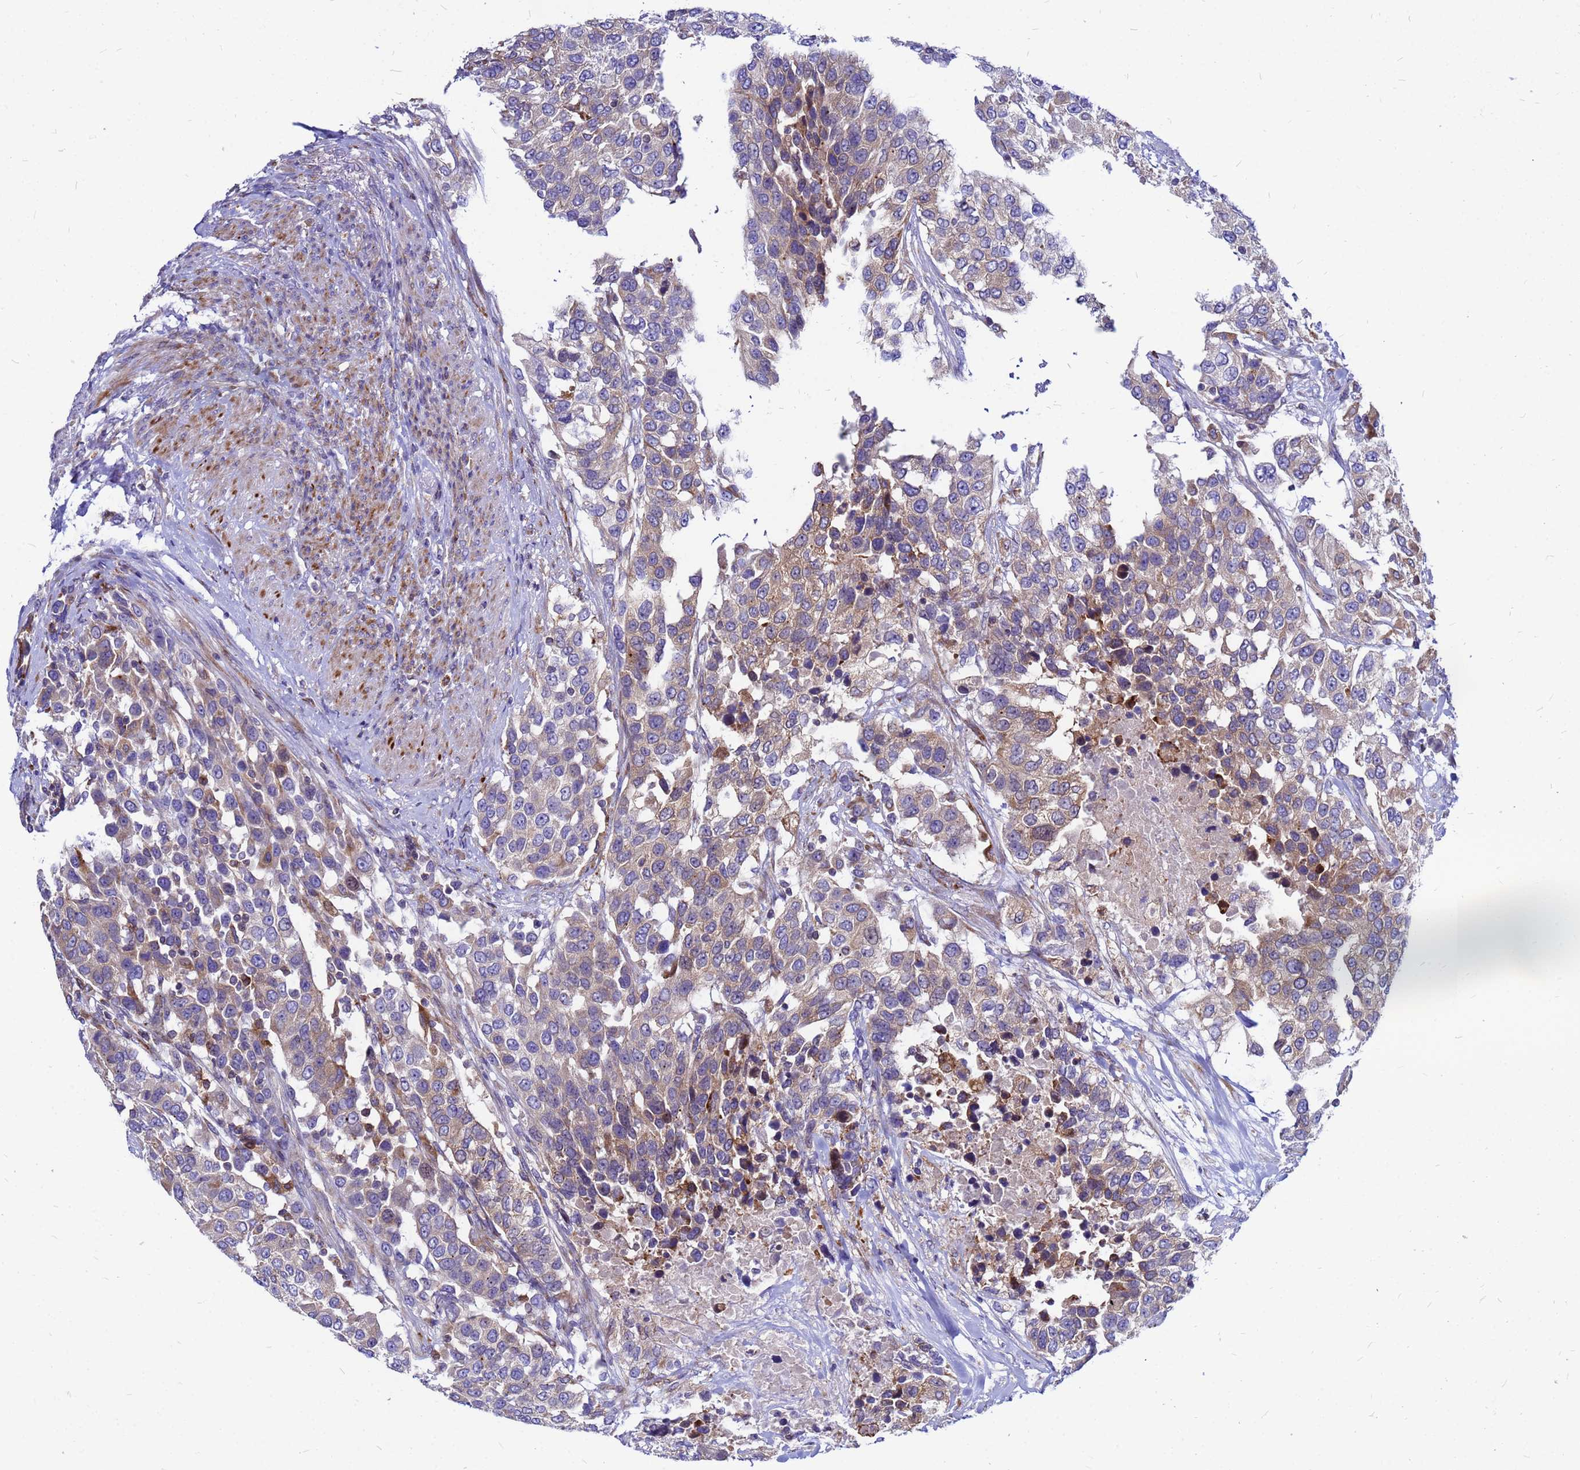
{"staining": {"intensity": "moderate", "quantity": "<25%", "location": "cytoplasmic/membranous"}, "tissue": "urothelial cancer", "cell_type": "Tumor cells", "image_type": "cancer", "snomed": [{"axis": "morphology", "description": "Urothelial carcinoma, High grade"}, {"axis": "topography", "description": "Urinary bladder"}], "caption": "Urothelial cancer was stained to show a protein in brown. There is low levels of moderate cytoplasmic/membranous positivity in approximately <25% of tumor cells. The protein is shown in brown color, while the nuclei are stained blue.", "gene": "FHIP1A", "patient": {"sex": "female", "age": 80}}